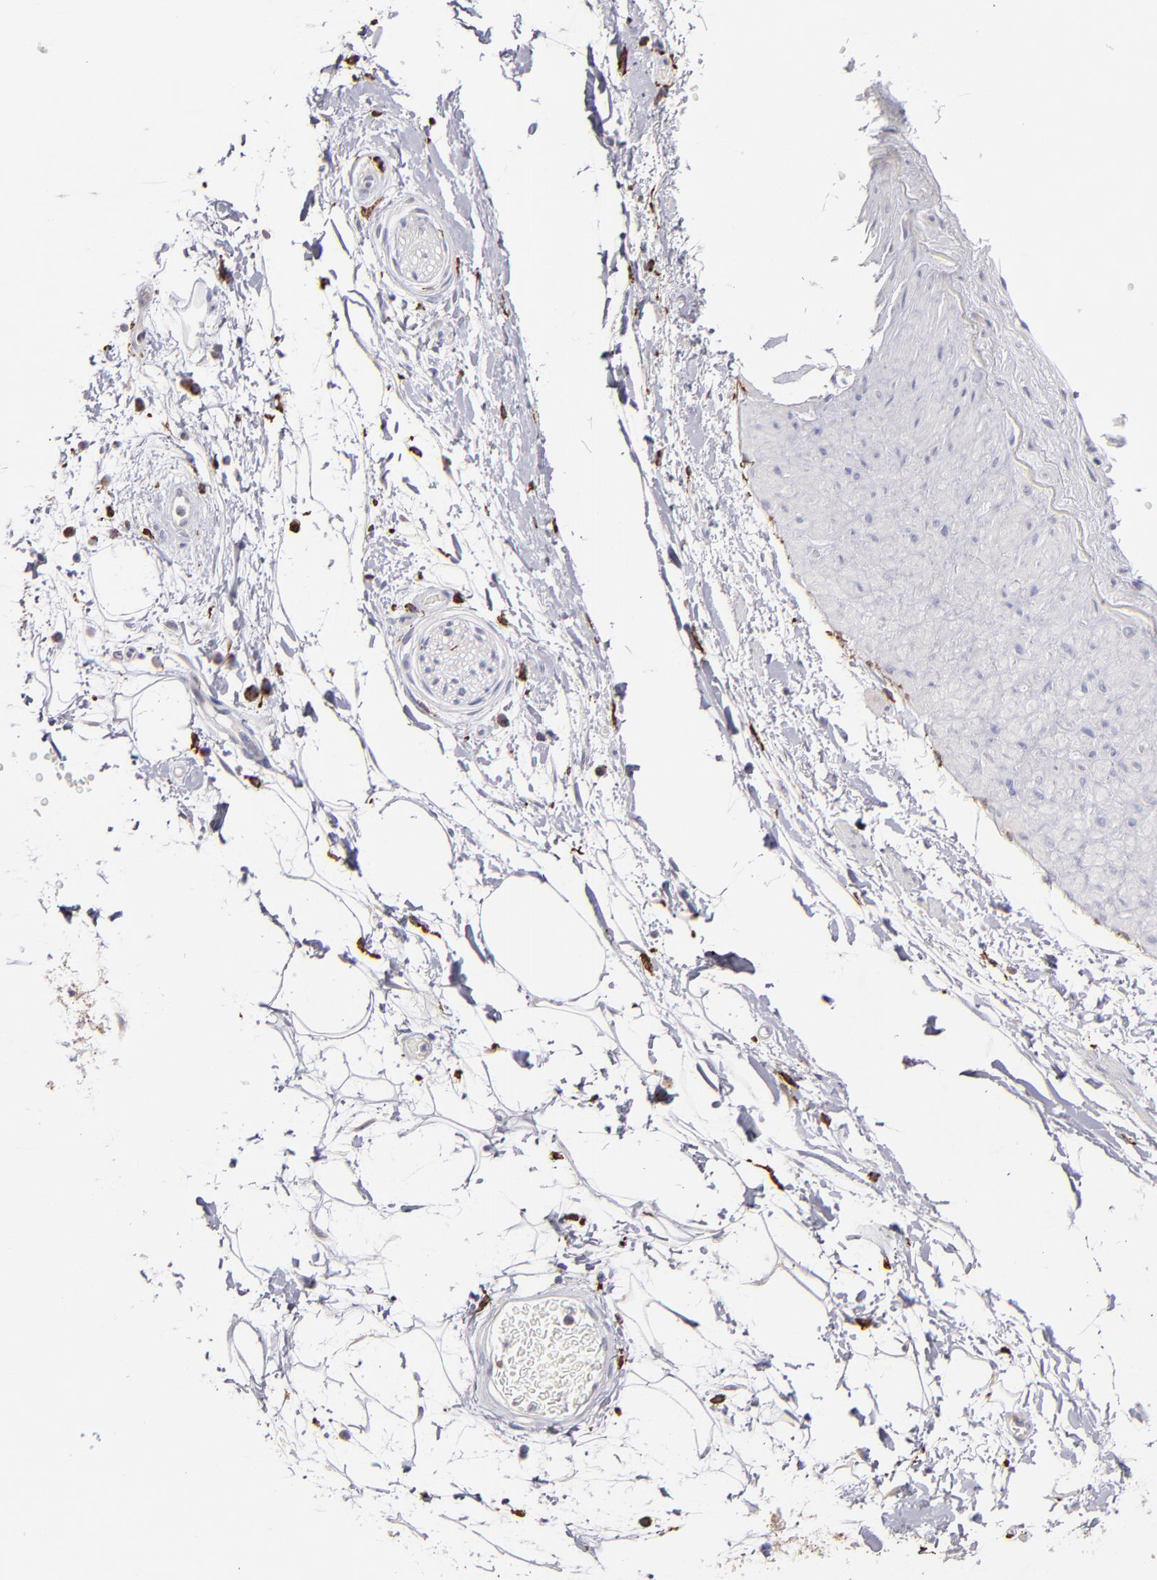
{"staining": {"intensity": "negative", "quantity": "none", "location": "none"}, "tissue": "adipose tissue", "cell_type": "Adipocytes", "image_type": "normal", "snomed": [{"axis": "morphology", "description": "Normal tissue, NOS"}, {"axis": "topography", "description": "Soft tissue"}], "caption": "This histopathology image is of benign adipose tissue stained with immunohistochemistry to label a protein in brown with the nuclei are counter-stained blue. There is no expression in adipocytes. Nuclei are stained in blue.", "gene": "GLDC", "patient": {"sex": "male", "age": 72}}